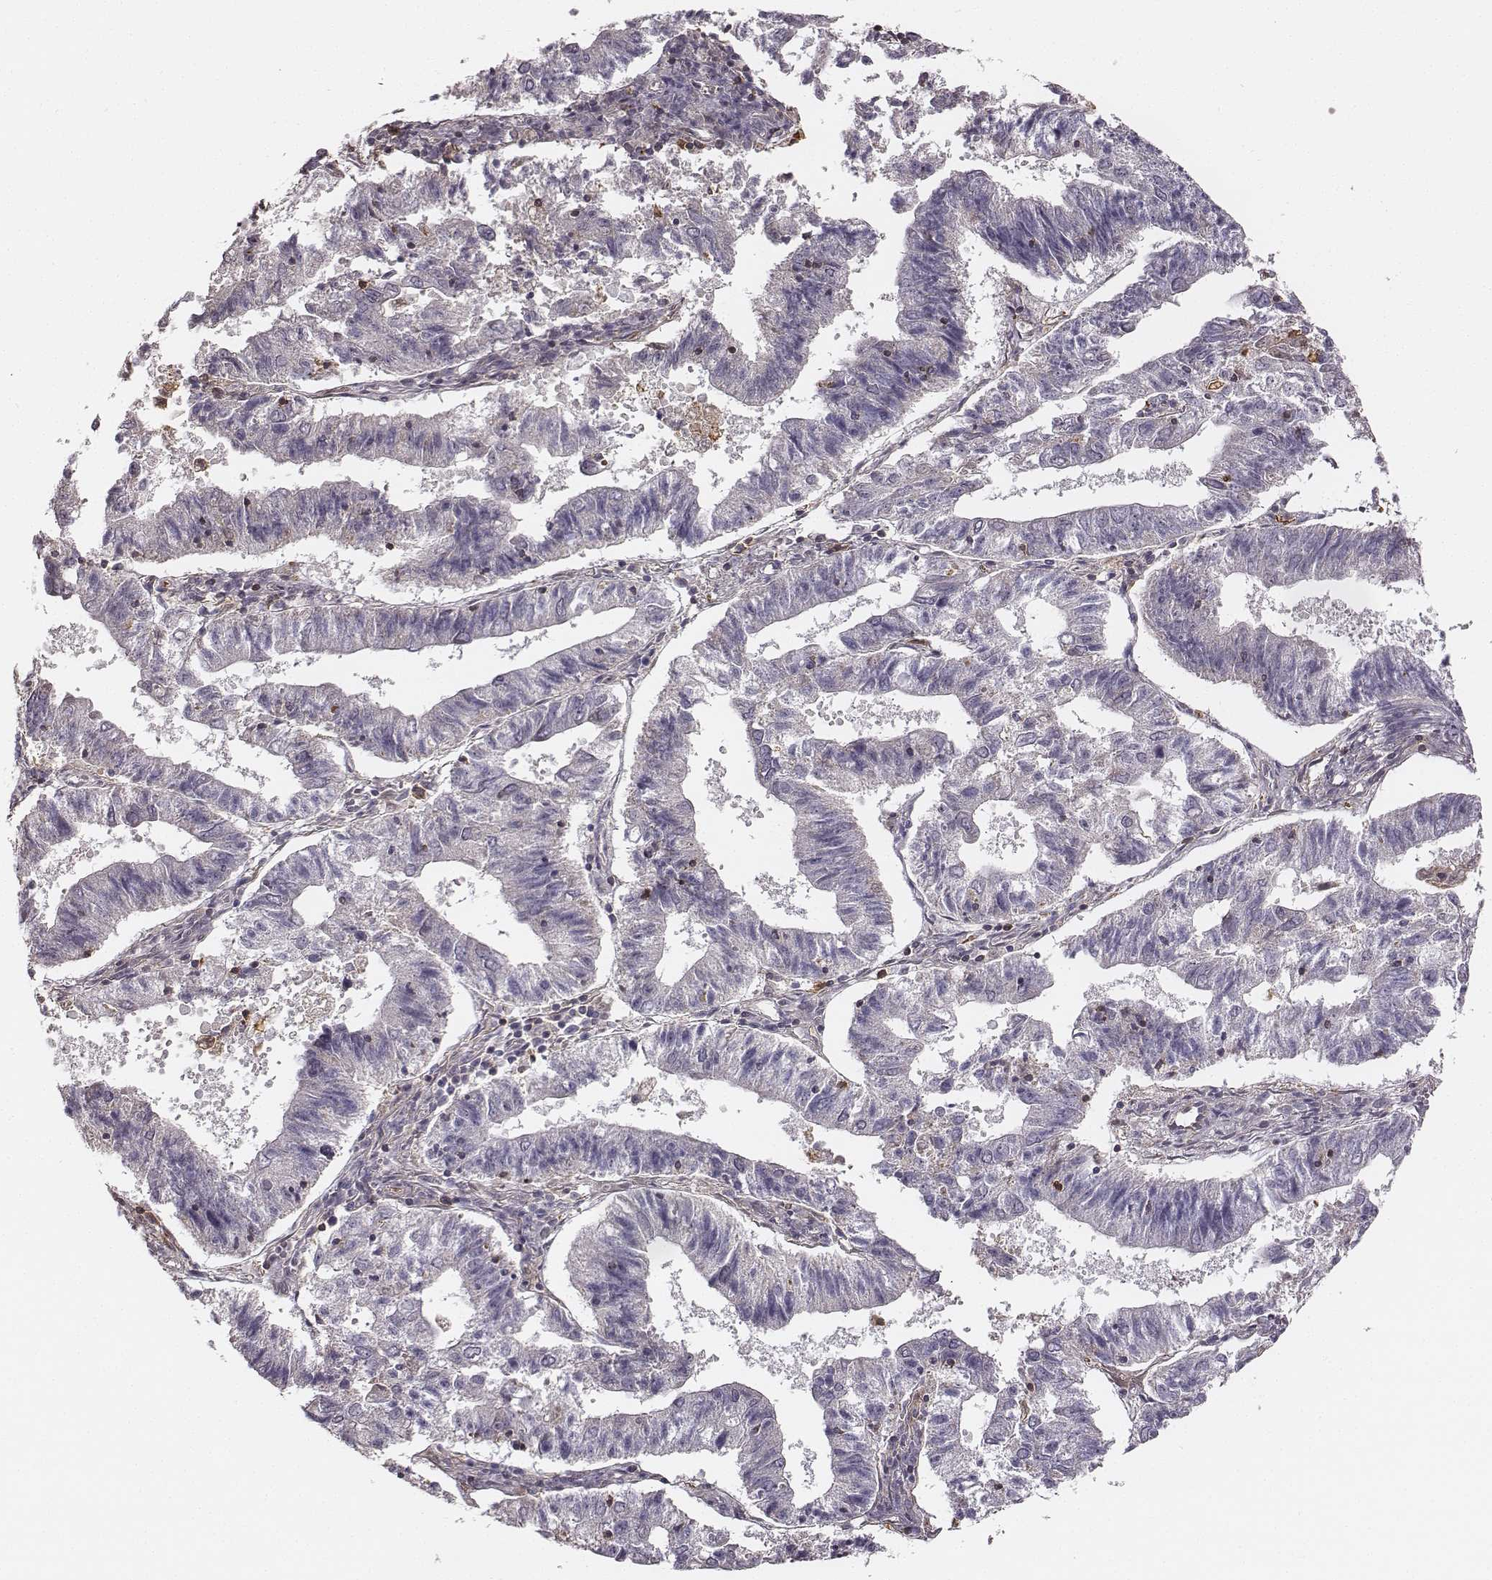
{"staining": {"intensity": "negative", "quantity": "none", "location": "none"}, "tissue": "endometrial cancer", "cell_type": "Tumor cells", "image_type": "cancer", "snomed": [{"axis": "morphology", "description": "Adenocarcinoma, NOS"}, {"axis": "topography", "description": "Endometrium"}], "caption": "Adenocarcinoma (endometrial) stained for a protein using immunohistochemistry (IHC) shows no staining tumor cells.", "gene": "ZYX", "patient": {"sex": "female", "age": 82}}